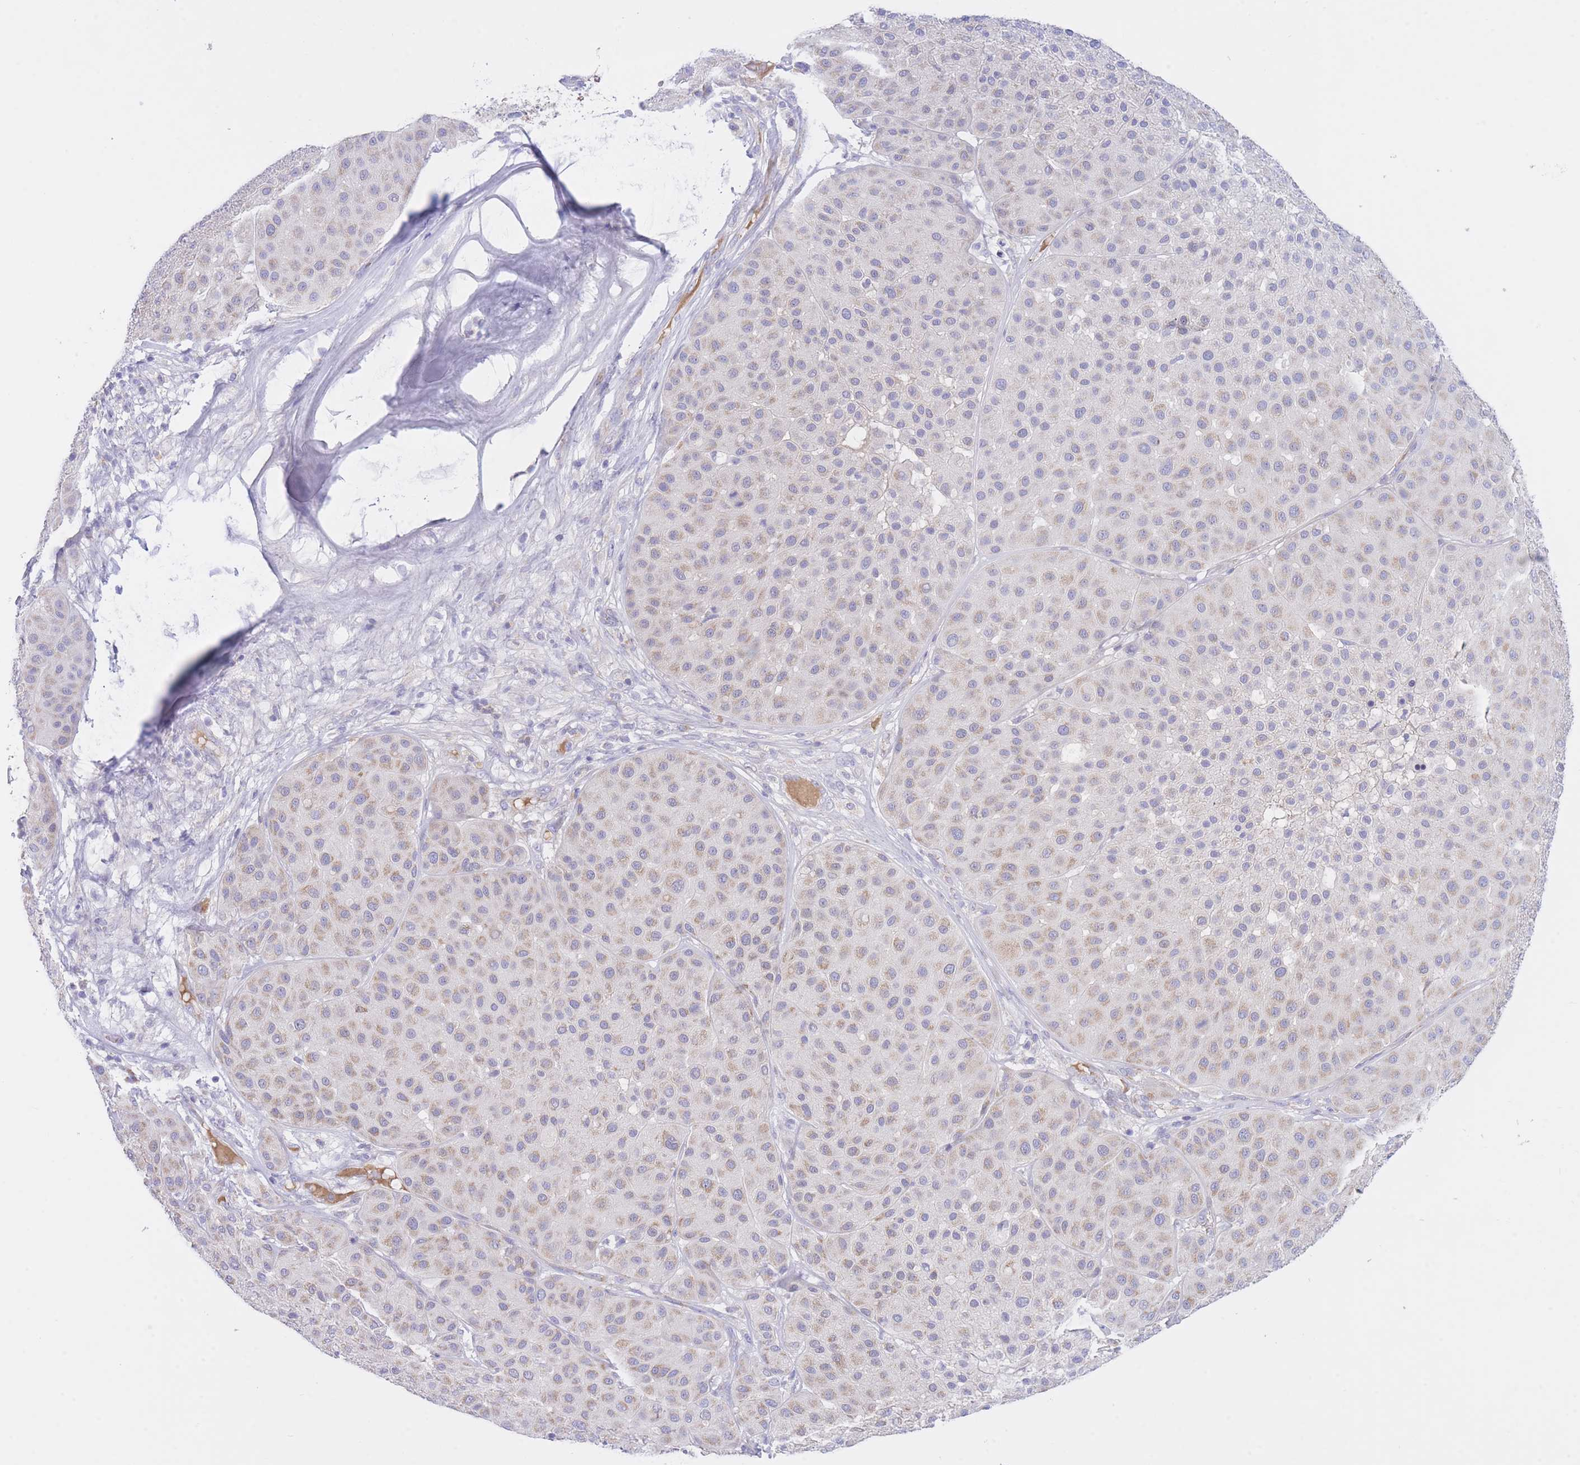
{"staining": {"intensity": "weak", "quantity": ">75%", "location": "cytoplasmic/membranous"}, "tissue": "melanoma", "cell_type": "Tumor cells", "image_type": "cancer", "snomed": [{"axis": "morphology", "description": "Malignant melanoma, Metastatic site"}, {"axis": "topography", "description": "Smooth muscle"}], "caption": "Immunohistochemistry (IHC) image of neoplastic tissue: melanoma stained using immunohistochemistry (IHC) reveals low levels of weak protein expression localized specifically in the cytoplasmic/membranous of tumor cells, appearing as a cytoplasmic/membranous brown color.", "gene": "NANP", "patient": {"sex": "male", "age": 41}}